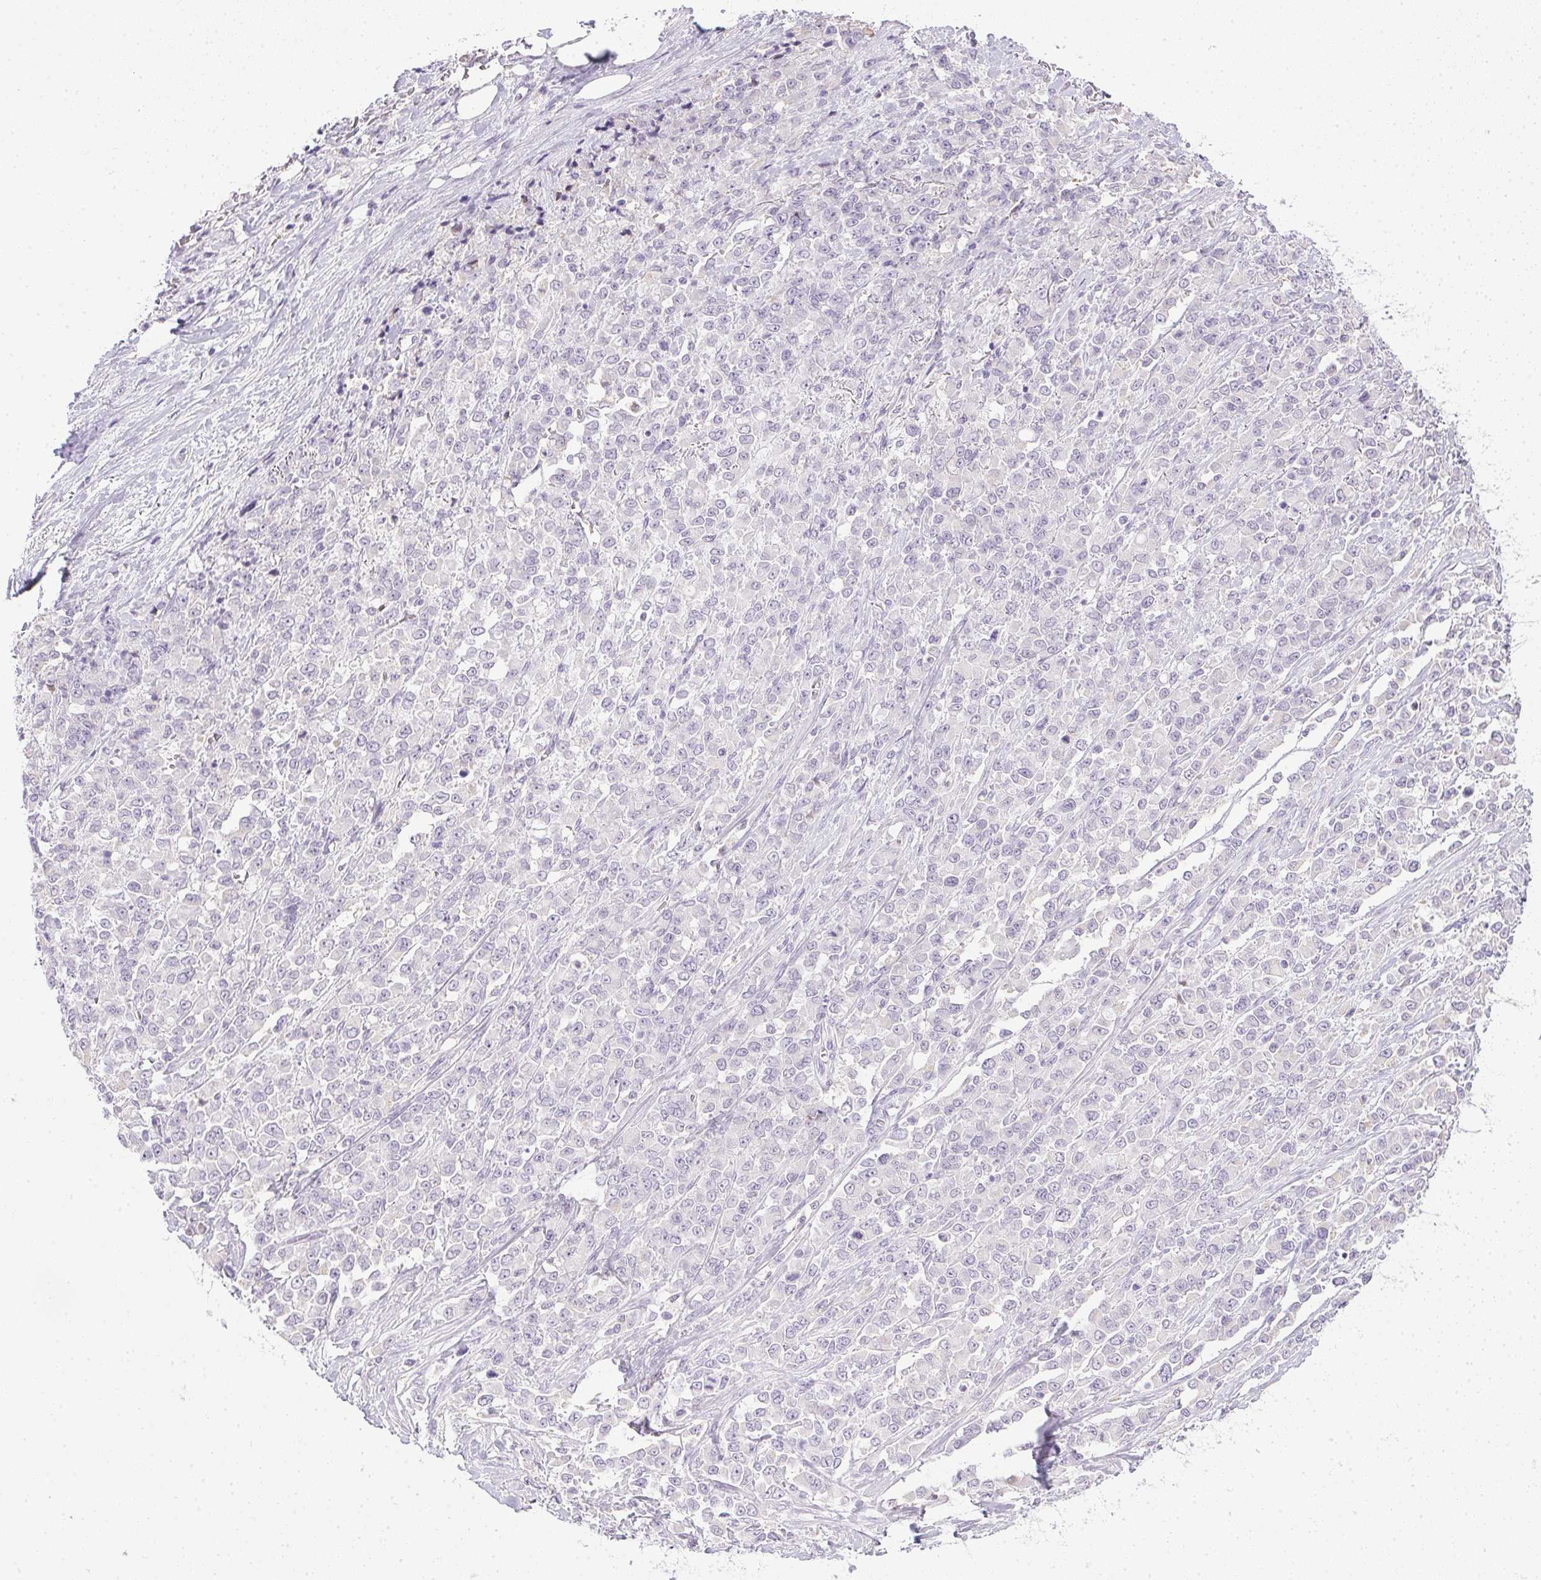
{"staining": {"intensity": "negative", "quantity": "none", "location": "none"}, "tissue": "stomach cancer", "cell_type": "Tumor cells", "image_type": "cancer", "snomed": [{"axis": "morphology", "description": "Adenocarcinoma, NOS"}, {"axis": "topography", "description": "Stomach"}], "caption": "A micrograph of human stomach adenocarcinoma is negative for staining in tumor cells.", "gene": "PRL", "patient": {"sex": "female", "age": 76}}